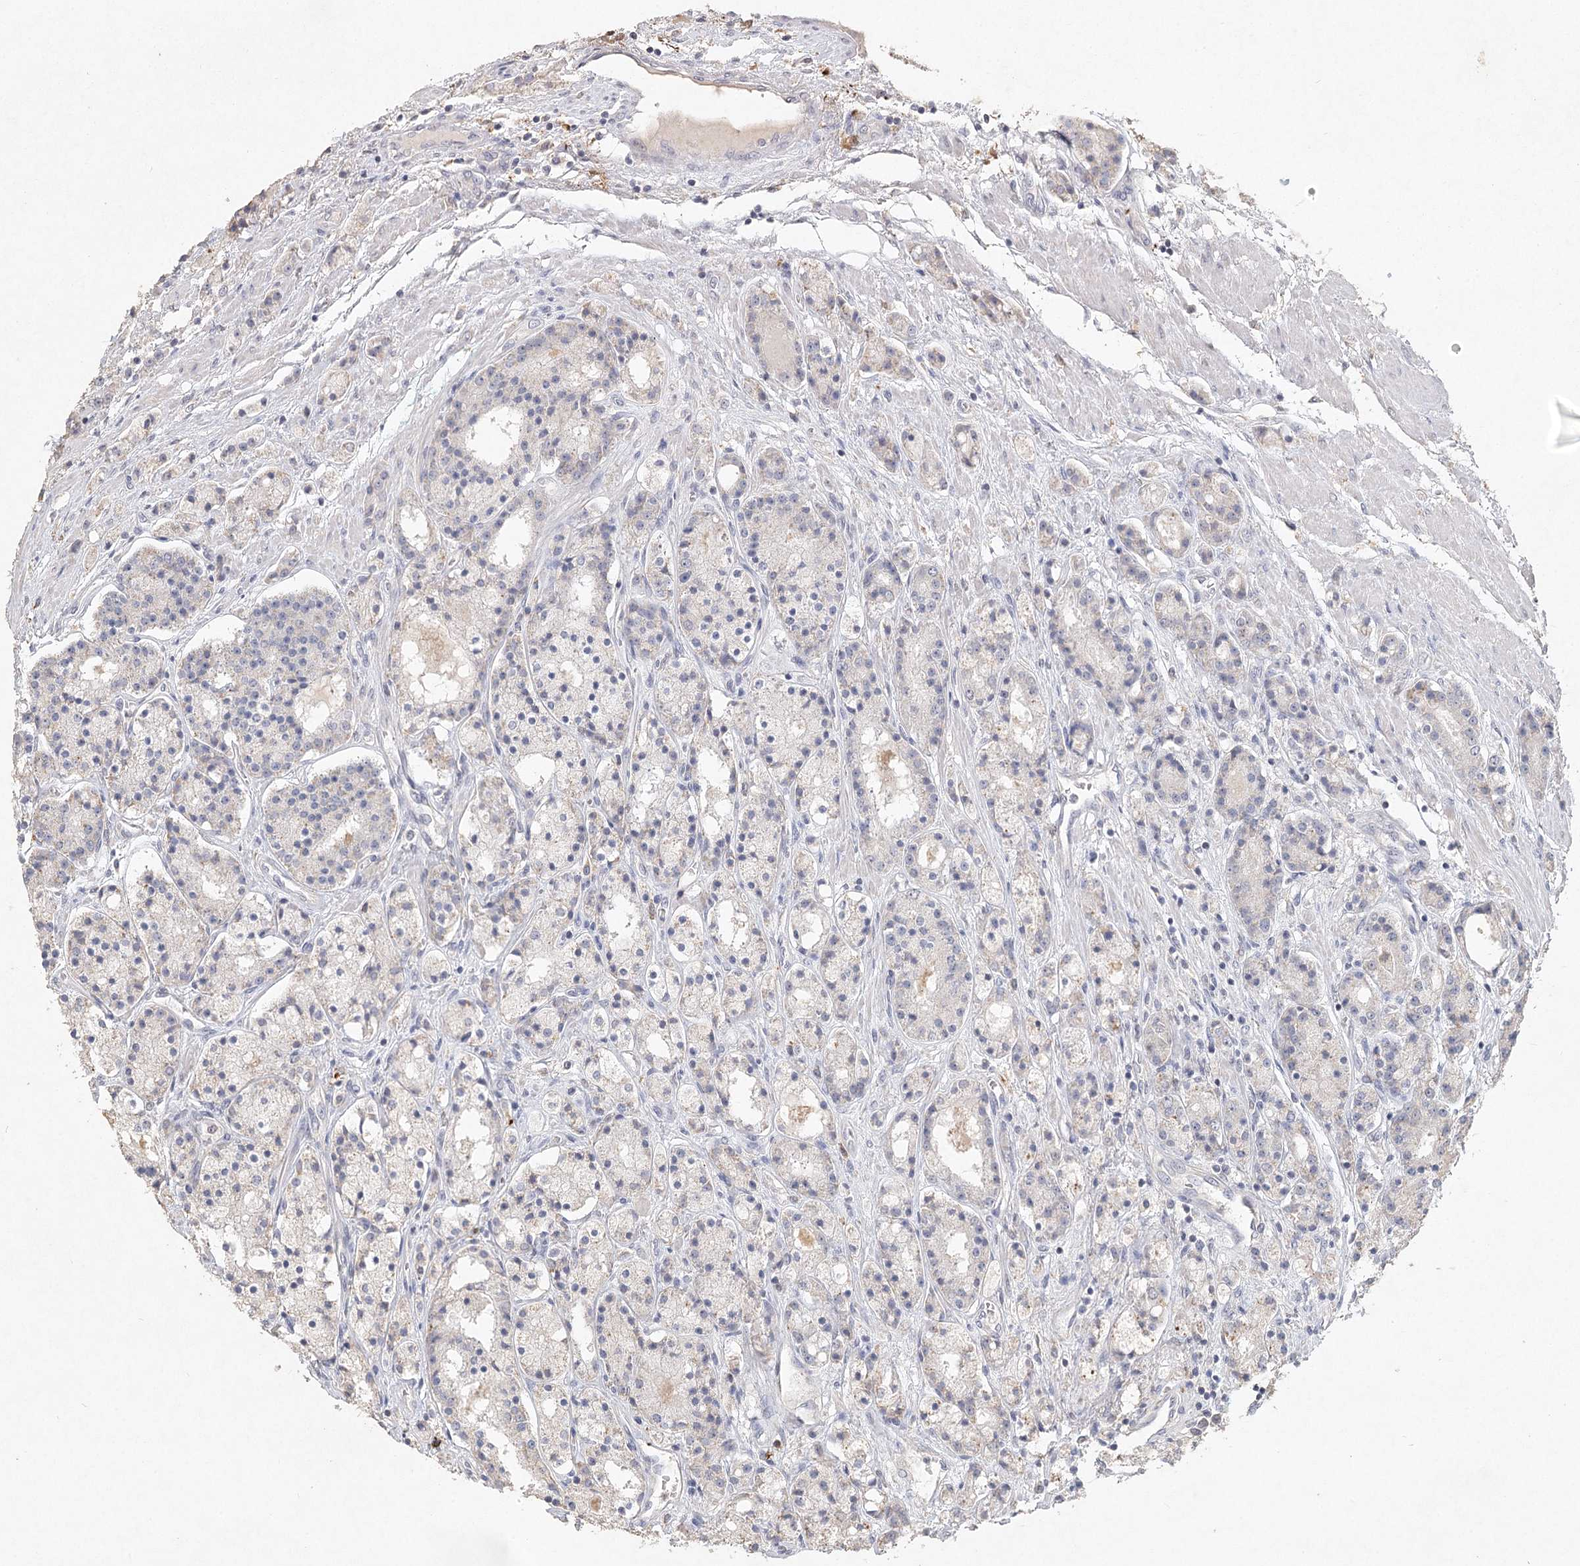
{"staining": {"intensity": "negative", "quantity": "none", "location": "none"}, "tissue": "prostate cancer", "cell_type": "Tumor cells", "image_type": "cancer", "snomed": [{"axis": "morphology", "description": "Adenocarcinoma, High grade"}, {"axis": "topography", "description": "Prostate"}], "caption": "A high-resolution photomicrograph shows IHC staining of prostate high-grade adenocarcinoma, which shows no significant staining in tumor cells.", "gene": "ARSI", "patient": {"sex": "male", "age": 60}}